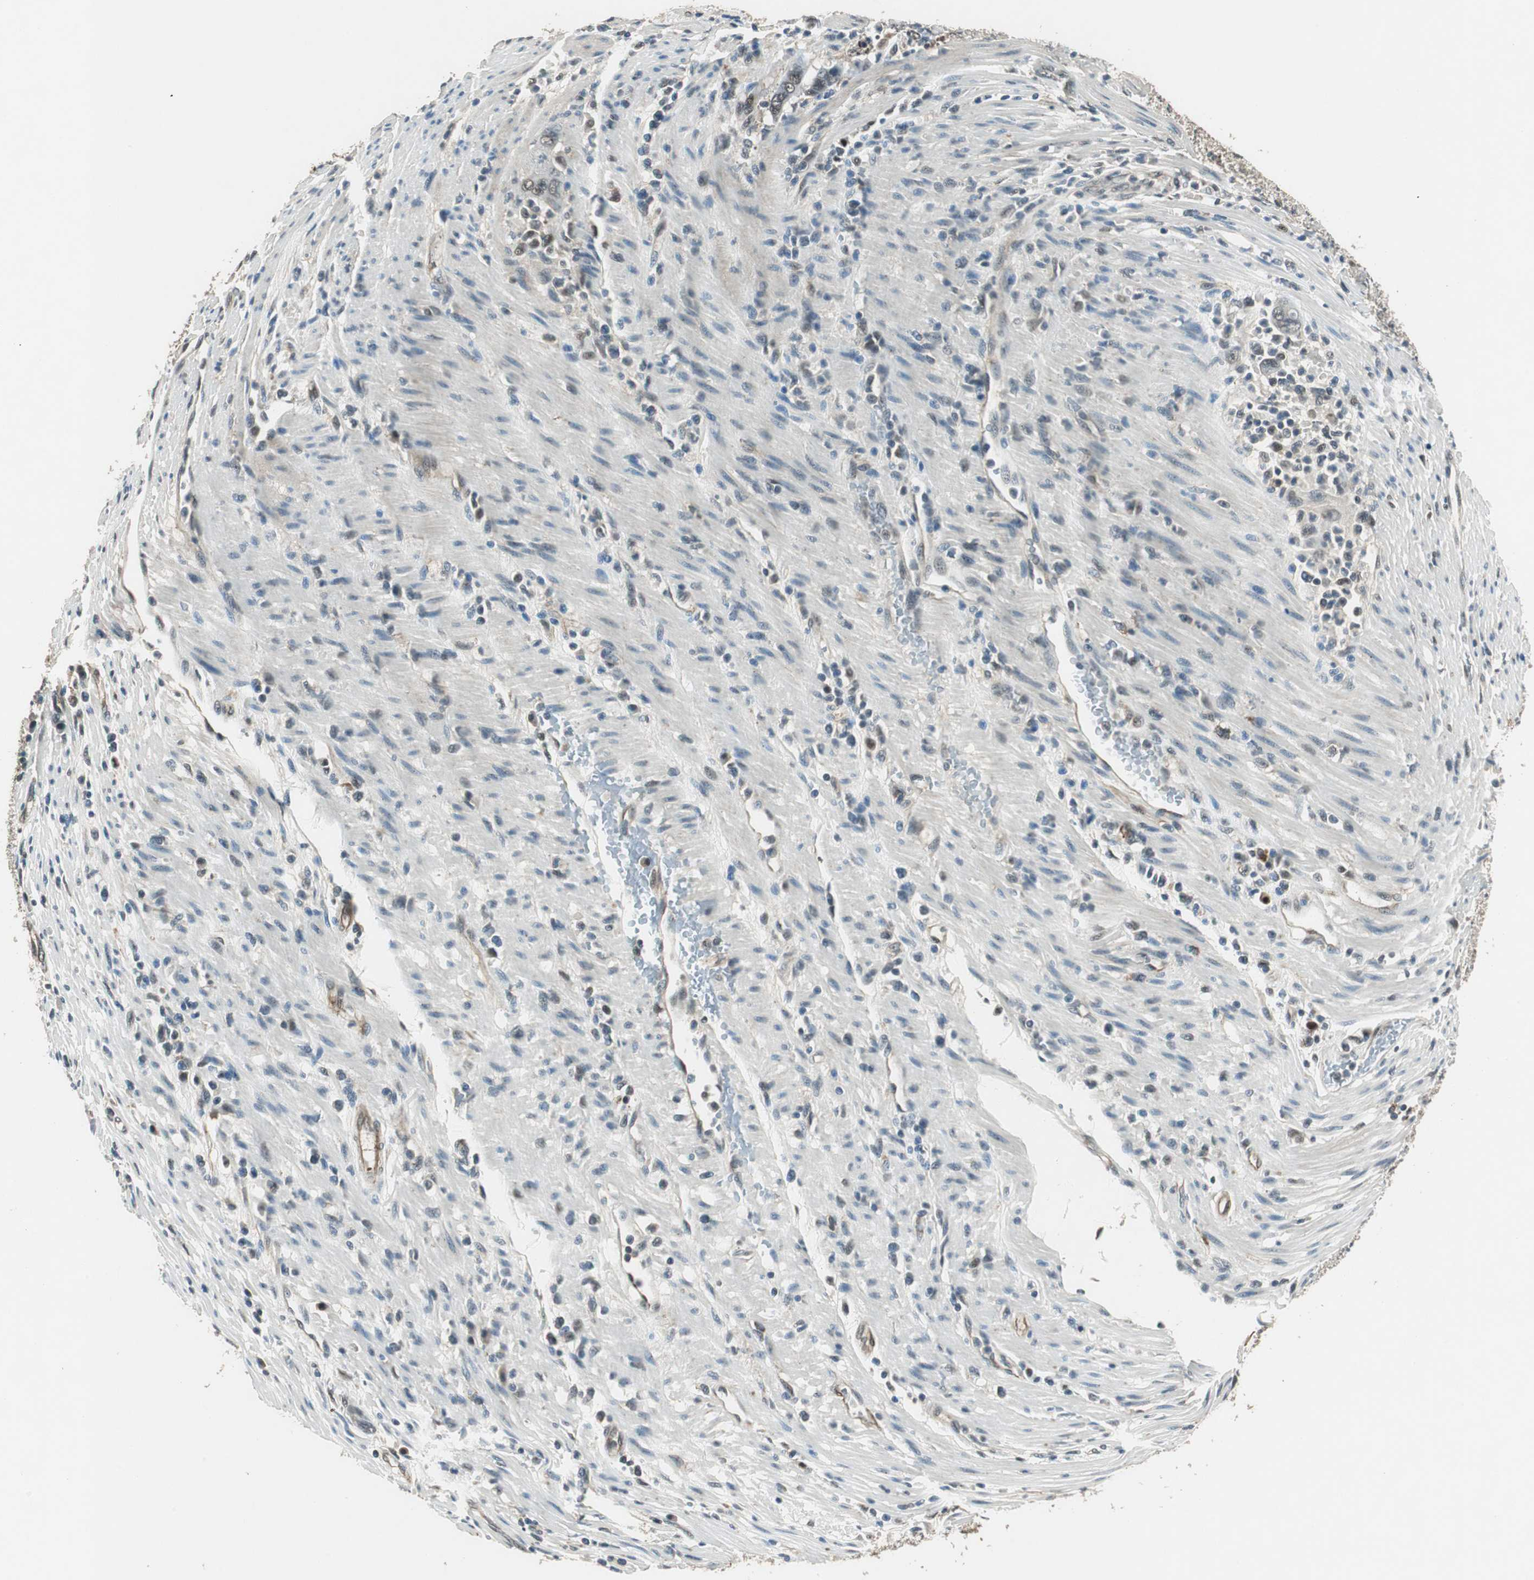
{"staining": {"intensity": "weak", "quantity": "<25%", "location": "cytoplasmic/membranous,nuclear"}, "tissue": "pancreatic cancer", "cell_type": "Tumor cells", "image_type": "cancer", "snomed": [{"axis": "morphology", "description": "Adenocarcinoma, NOS"}, {"axis": "topography", "description": "Pancreas"}], "caption": "DAB immunohistochemical staining of pancreatic cancer shows no significant expression in tumor cells. Brightfield microscopy of IHC stained with DAB (brown) and hematoxylin (blue), captured at high magnification.", "gene": "PSMB4", "patient": {"sex": "female", "age": 71}}